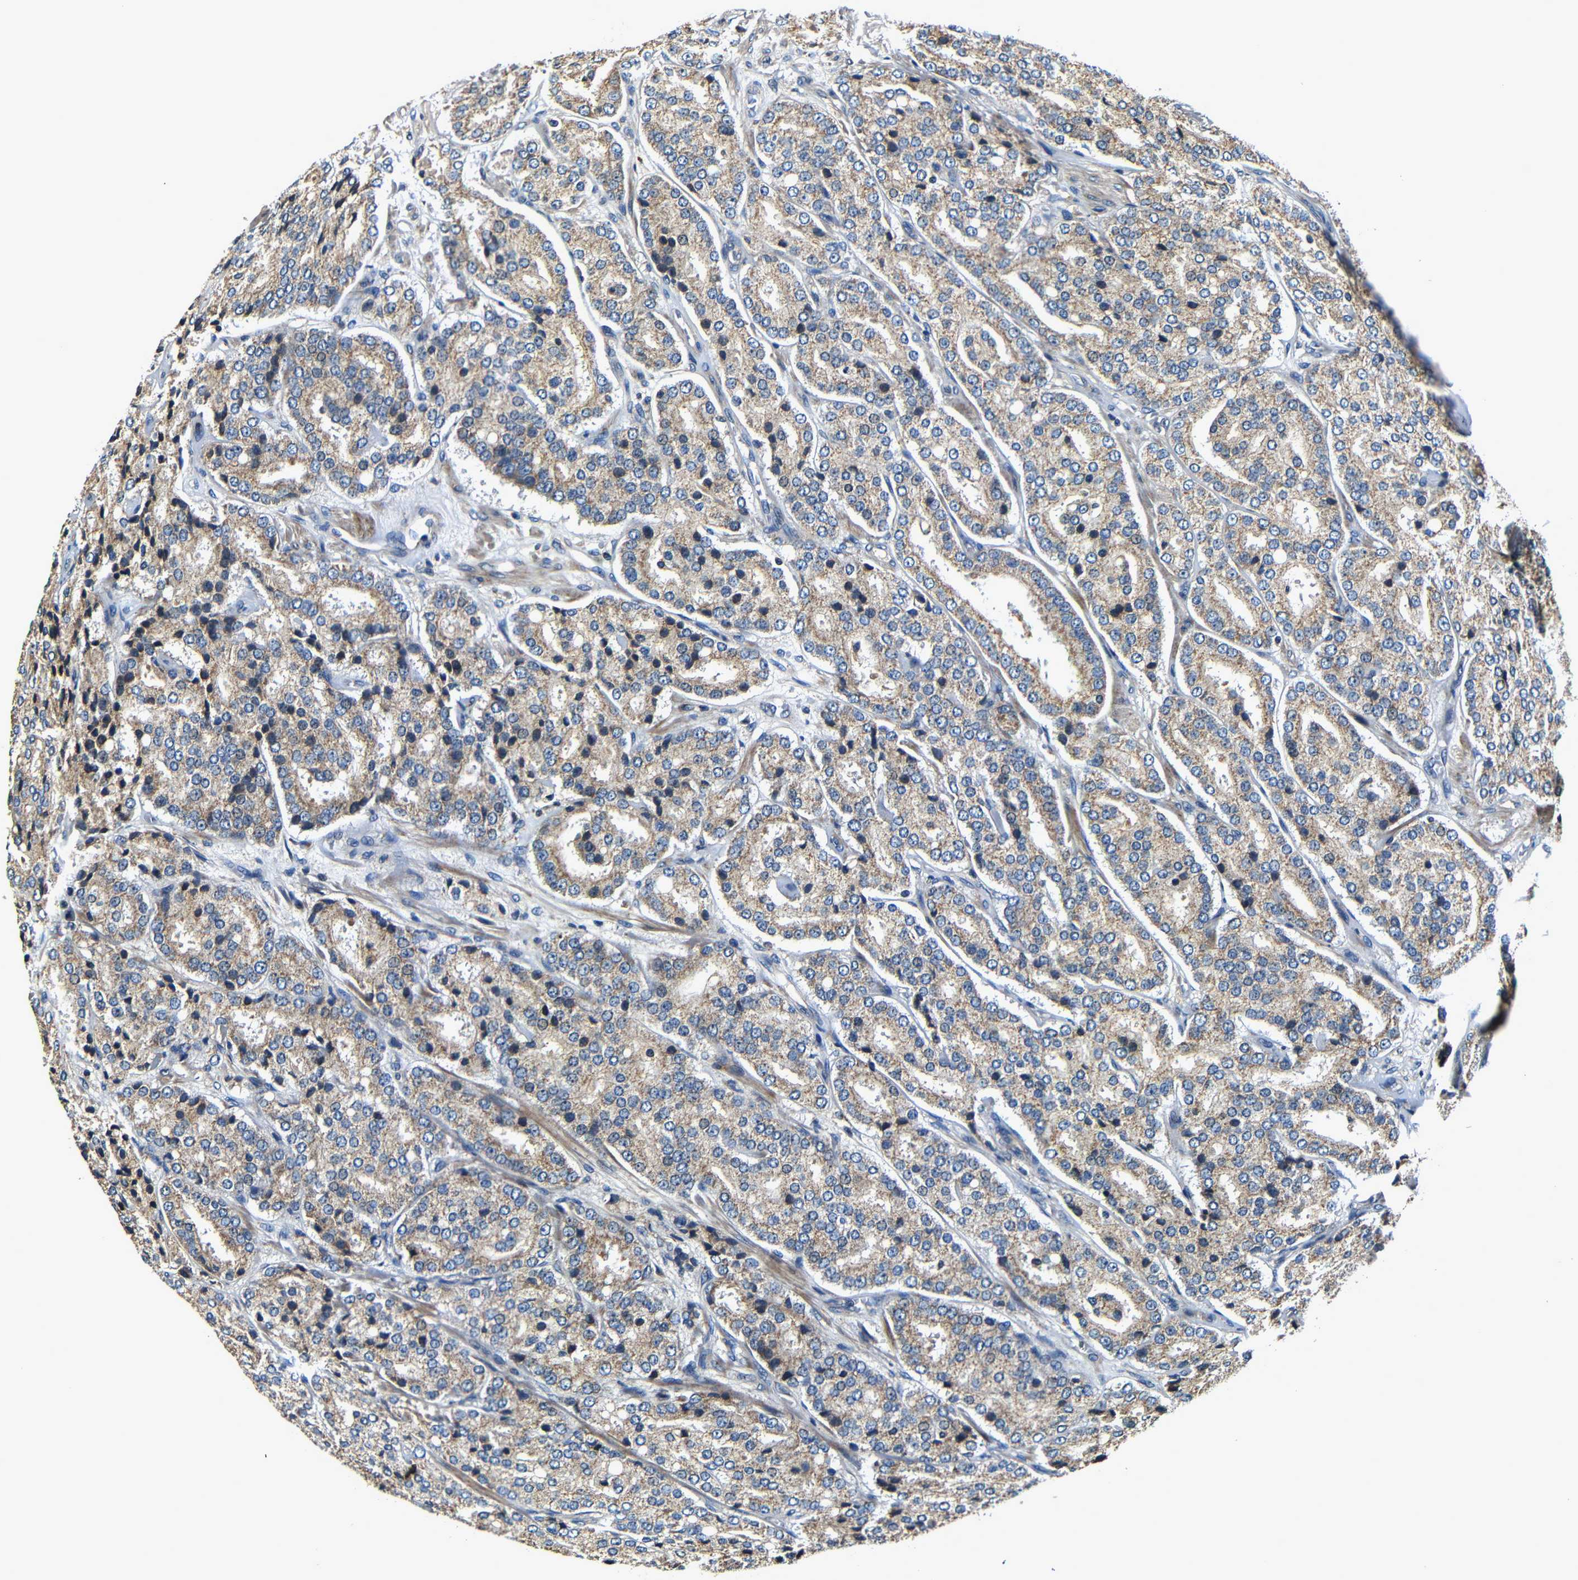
{"staining": {"intensity": "weak", "quantity": ">75%", "location": "cytoplasmic/membranous"}, "tissue": "prostate cancer", "cell_type": "Tumor cells", "image_type": "cancer", "snomed": [{"axis": "morphology", "description": "Adenocarcinoma, High grade"}, {"axis": "topography", "description": "Prostate"}], "caption": "Immunohistochemistry micrograph of neoplastic tissue: human prostate adenocarcinoma (high-grade) stained using immunohistochemistry (IHC) shows low levels of weak protein expression localized specifically in the cytoplasmic/membranous of tumor cells, appearing as a cytoplasmic/membranous brown color.", "gene": "MTX1", "patient": {"sex": "male", "age": 65}}